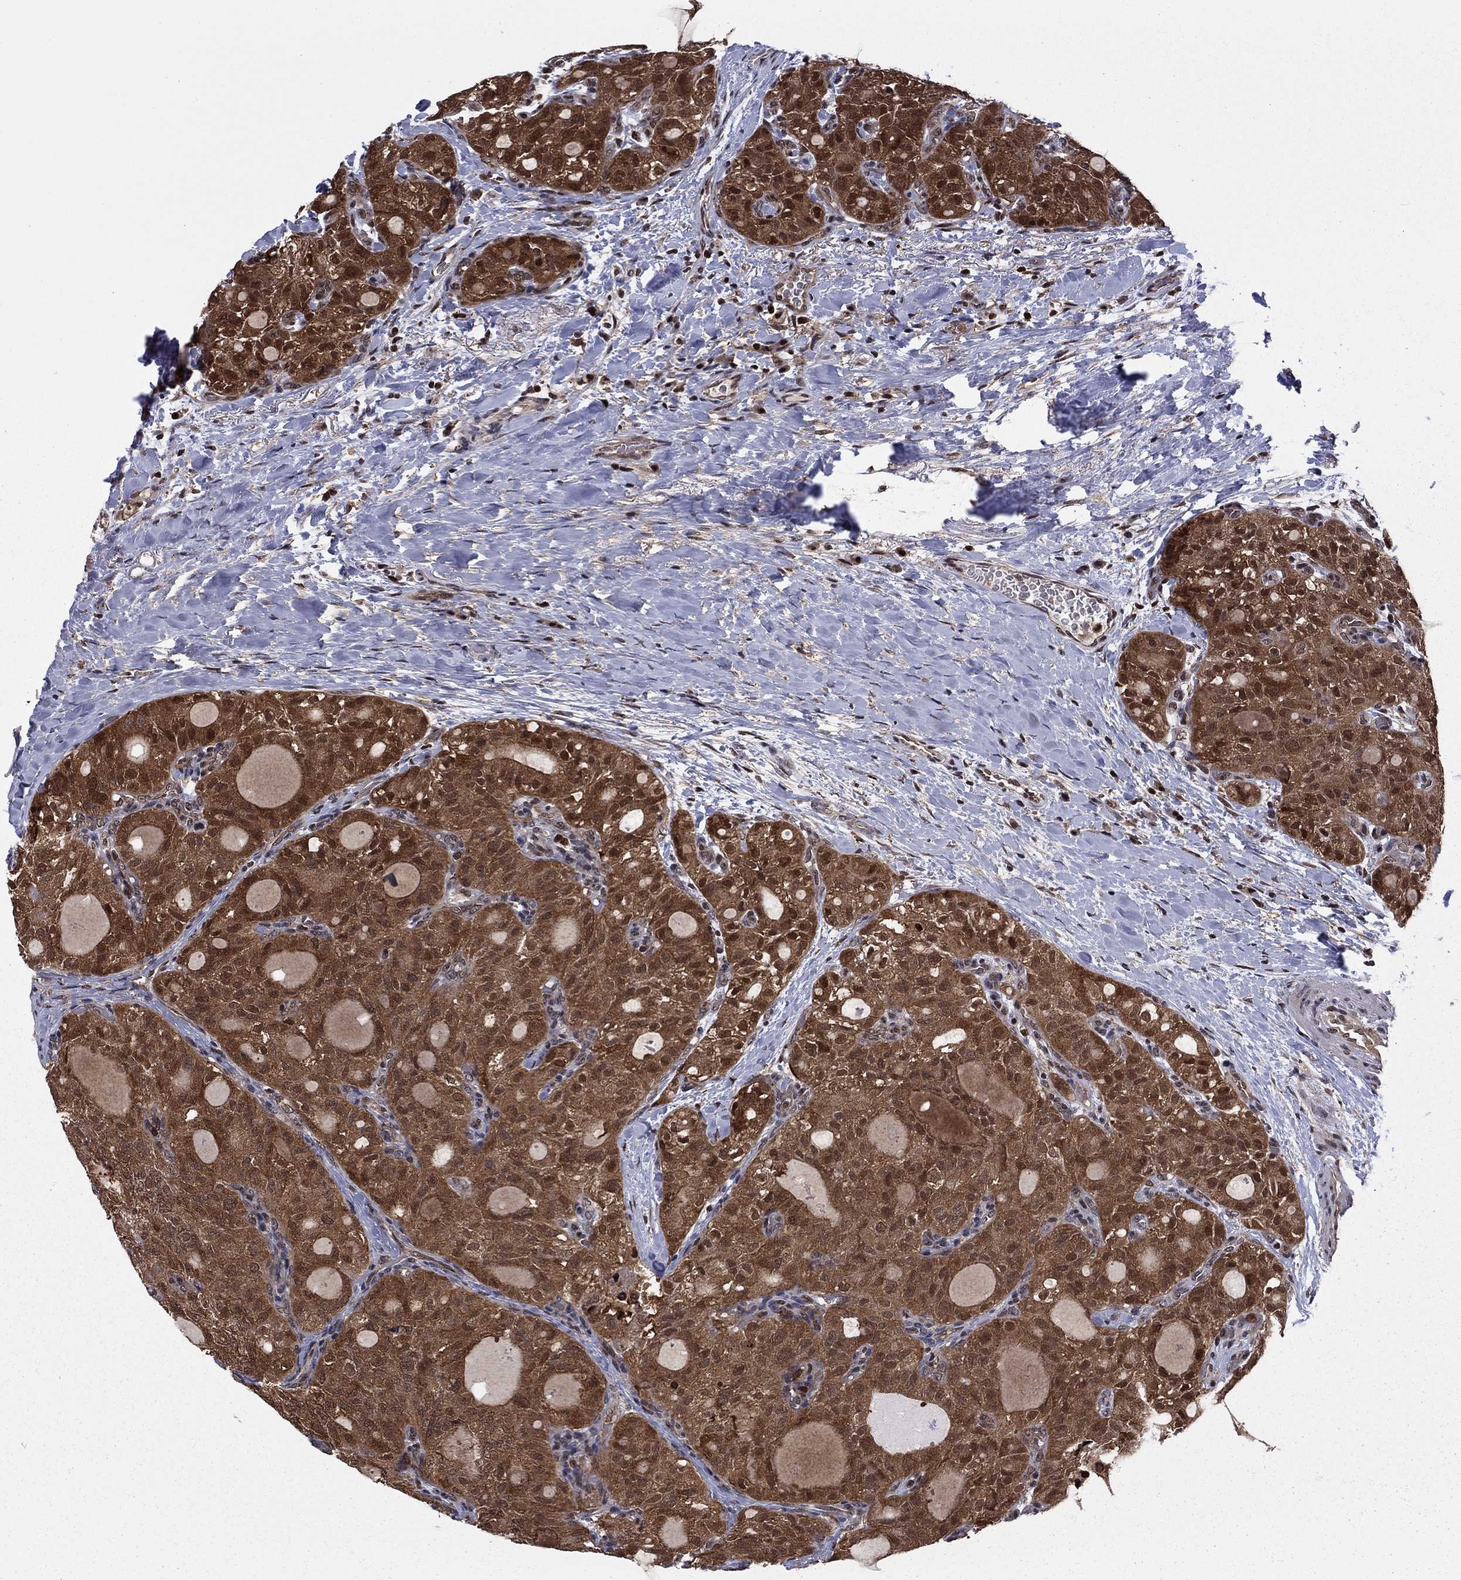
{"staining": {"intensity": "moderate", "quantity": "25%-75%", "location": "cytoplasmic/membranous,nuclear"}, "tissue": "thyroid cancer", "cell_type": "Tumor cells", "image_type": "cancer", "snomed": [{"axis": "morphology", "description": "Follicular adenoma carcinoma, NOS"}, {"axis": "topography", "description": "Thyroid gland"}], "caption": "Thyroid cancer stained for a protein (brown) demonstrates moderate cytoplasmic/membranous and nuclear positive expression in approximately 25%-75% of tumor cells.", "gene": "PSMD2", "patient": {"sex": "male", "age": 75}}